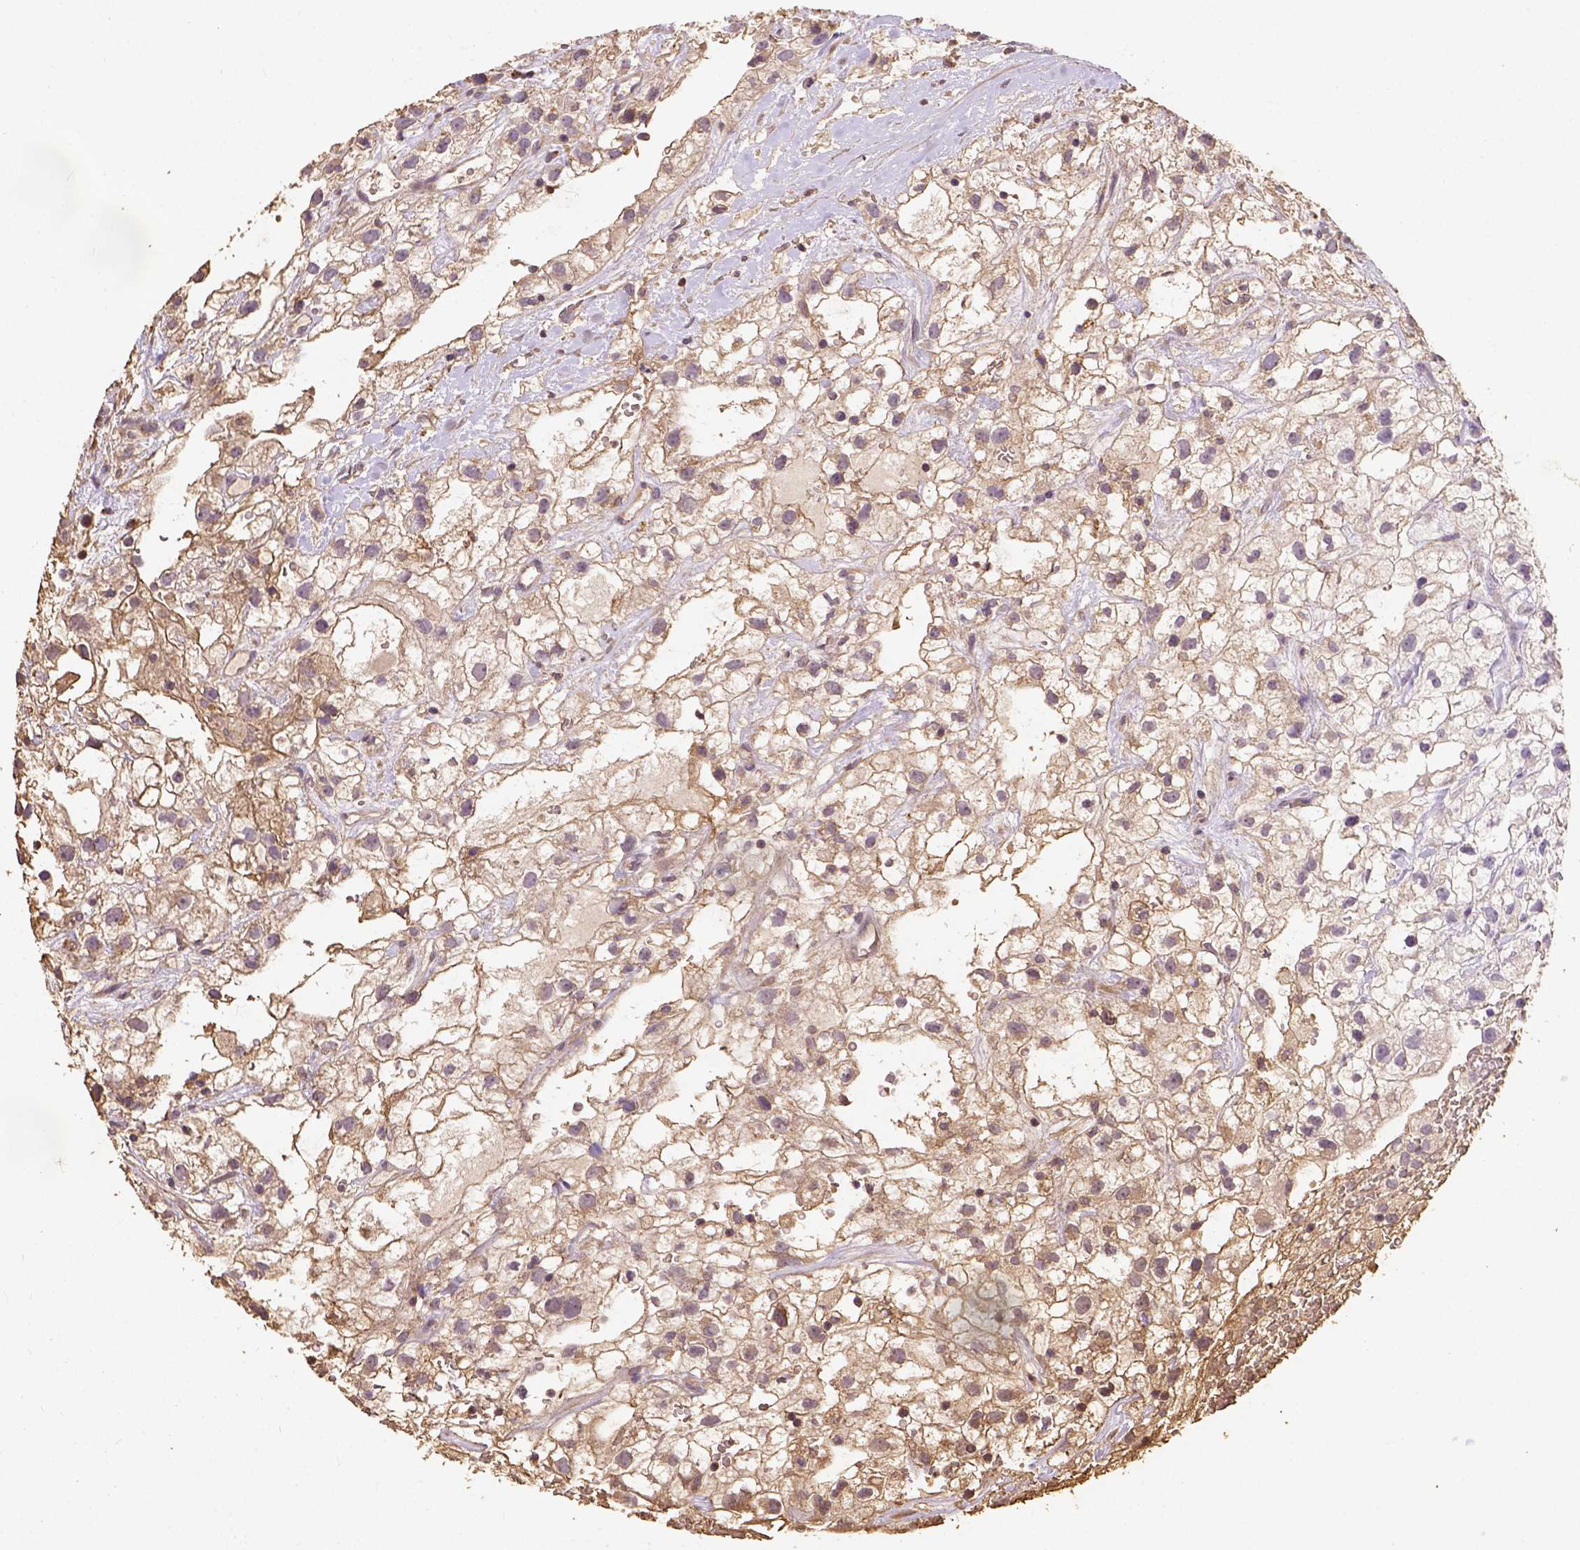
{"staining": {"intensity": "weak", "quantity": "25%-75%", "location": "cytoplasmic/membranous"}, "tissue": "renal cancer", "cell_type": "Tumor cells", "image_type": "cancer", "snomed": [{"axis": "morphology", "description": "Adenocarcinoma, NOS"}, {"axis": "topography", "description": "Kidney"}], "caption": "DAB immunohistochemical staining of human renal cancer (adenocarcinoma) exhibits weak cytoplasmic/membranous protein staining in about 25%-75% of tumor cells.", "gene": "ATP1B3", "patient": {"sex": "male", "age": 59}}